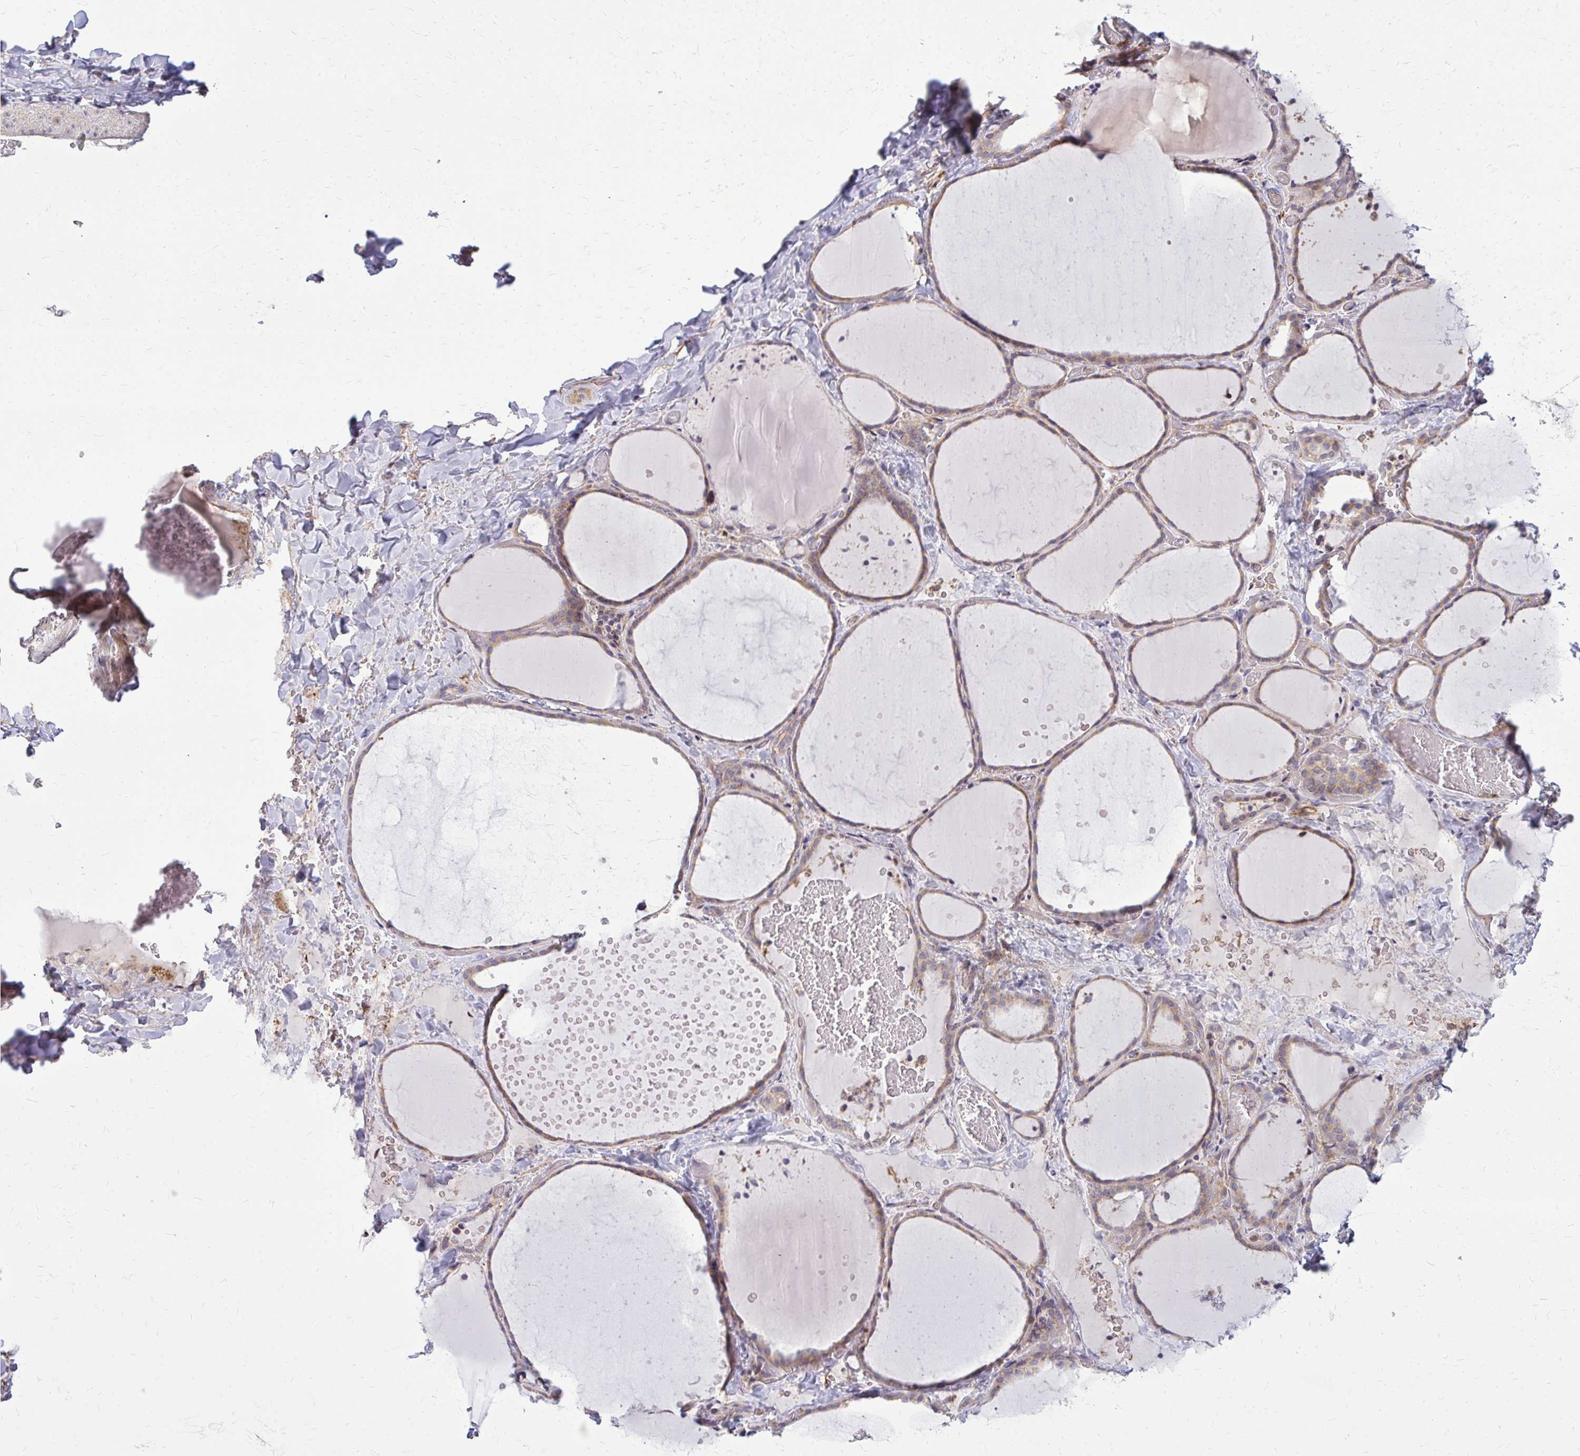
{"staining": {"intensity": "moderate", "quantity": ">75%", "location": "cytoplasmic/membranous"}, "tissue": "thyroid gland", "cell_type": "Glandular cells", "image_type": "normal", "snomed": [{"axis": "morphology", "description": "Normal tissue, NOS"}, {"axis": "topography", "description": "Thyroid gland"}], "caption": "Moderate cytoplasmic/membranous protein staining is seen in about >75% of glandular cells in thyroid gland.", "gene": "OXNAD1", "patient": {"sex": "female", "age": 36}}